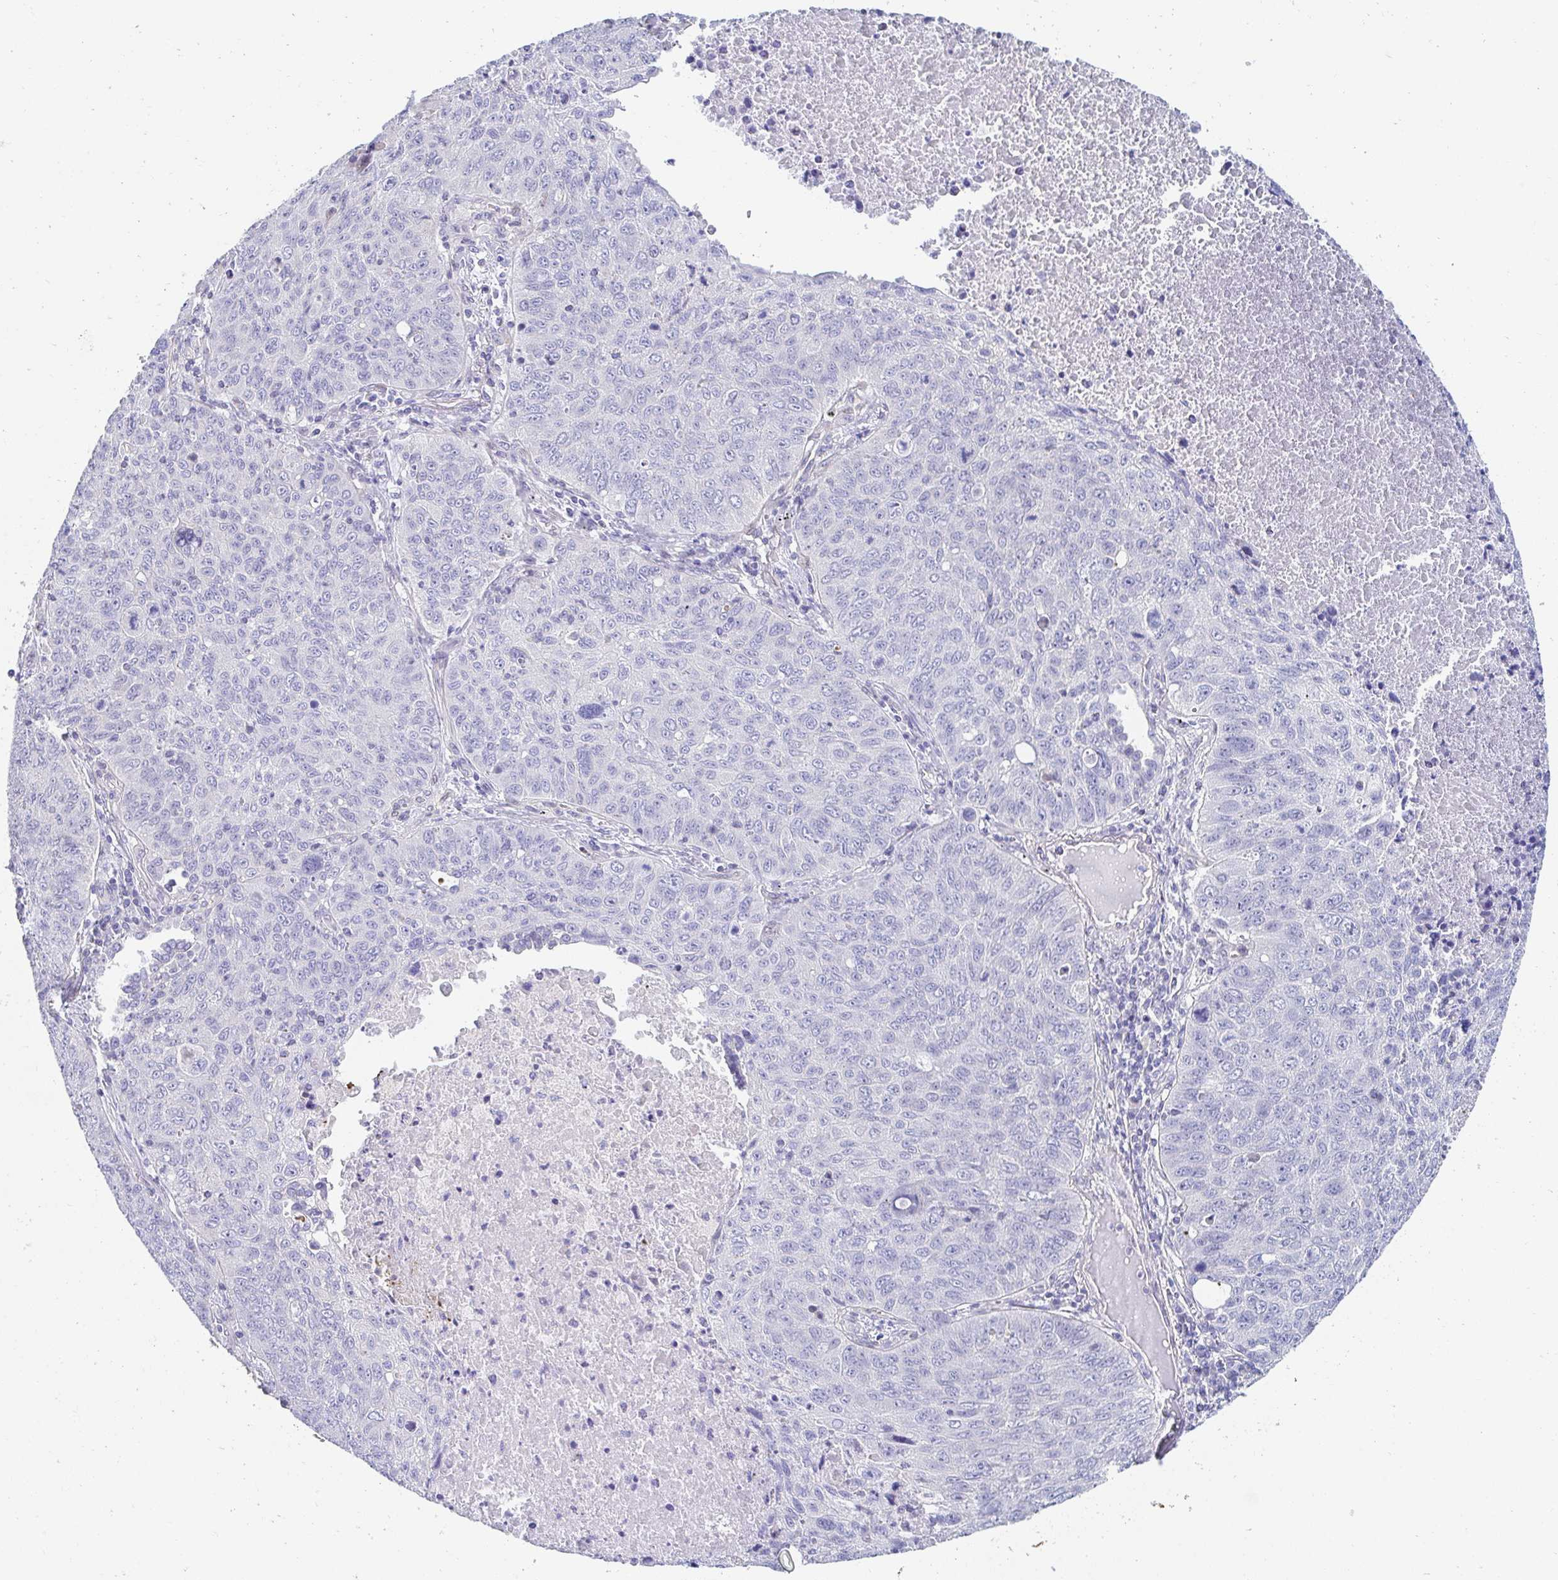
{"staining": {"intensity": "negative", "quantity": "none", "location": "none"}, "tissue": "lung cancer", "cell_type": "Tumor cells", "image_type": "cancer", "snomed": [{"axis": "morphology", "description": "Normal morphology"}, {"axis": "morphology", "description": "Aneuploidy"}, {"axis": "morphology", "description": "Squamous cell carcinoma, NOS"}, {"axis": "topography", "description": "Lymph node"}, {"axis": "topography", "description": "Lung"}], "caption": "Tumor cells show no significant expression in lung cancer (aneuploidy).", "gene": "AKAP14", "patient": {"sex": "female", "age": 76}}